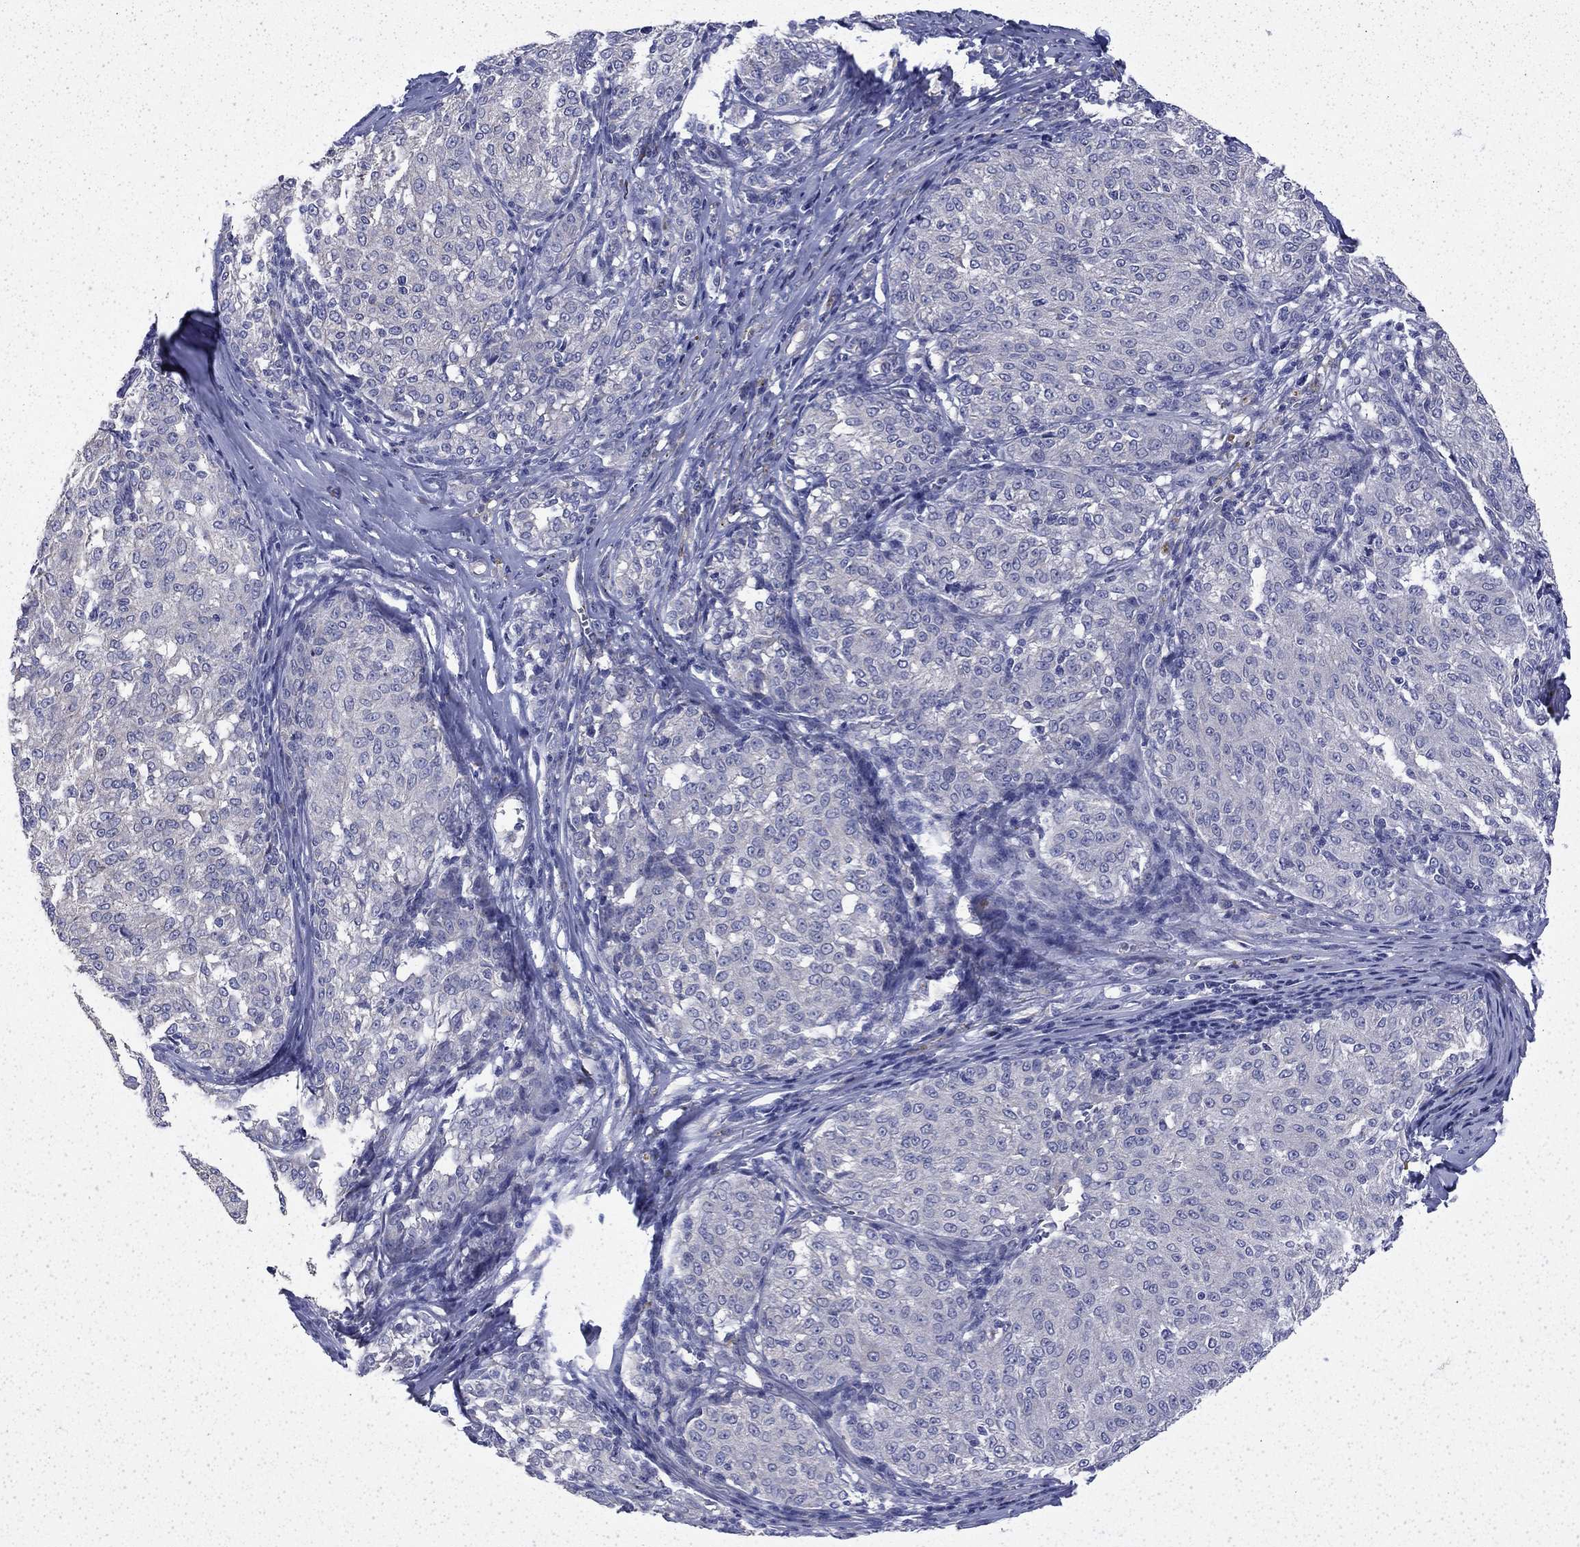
{"staining": {"intensity": "negative", "quantity": "none", "location": "none"}, "tissue": "melanoma", "cell_type": "Tumor cells", "image_type": "cancer", "snomed": [{"axis": "morphology", "description": "Malignant melanoma, NOS"}, {"axis": "topography", "description": "Skin"}], "caption": "This micrograph is of malignant melanoma stained with immunohistochemistry to label a protein in brown with the nuclei are counter-stained blue. There is no expression in tumor cells.", "gene": "DTNA", "patient": {"sex": "female", "age": 72}}